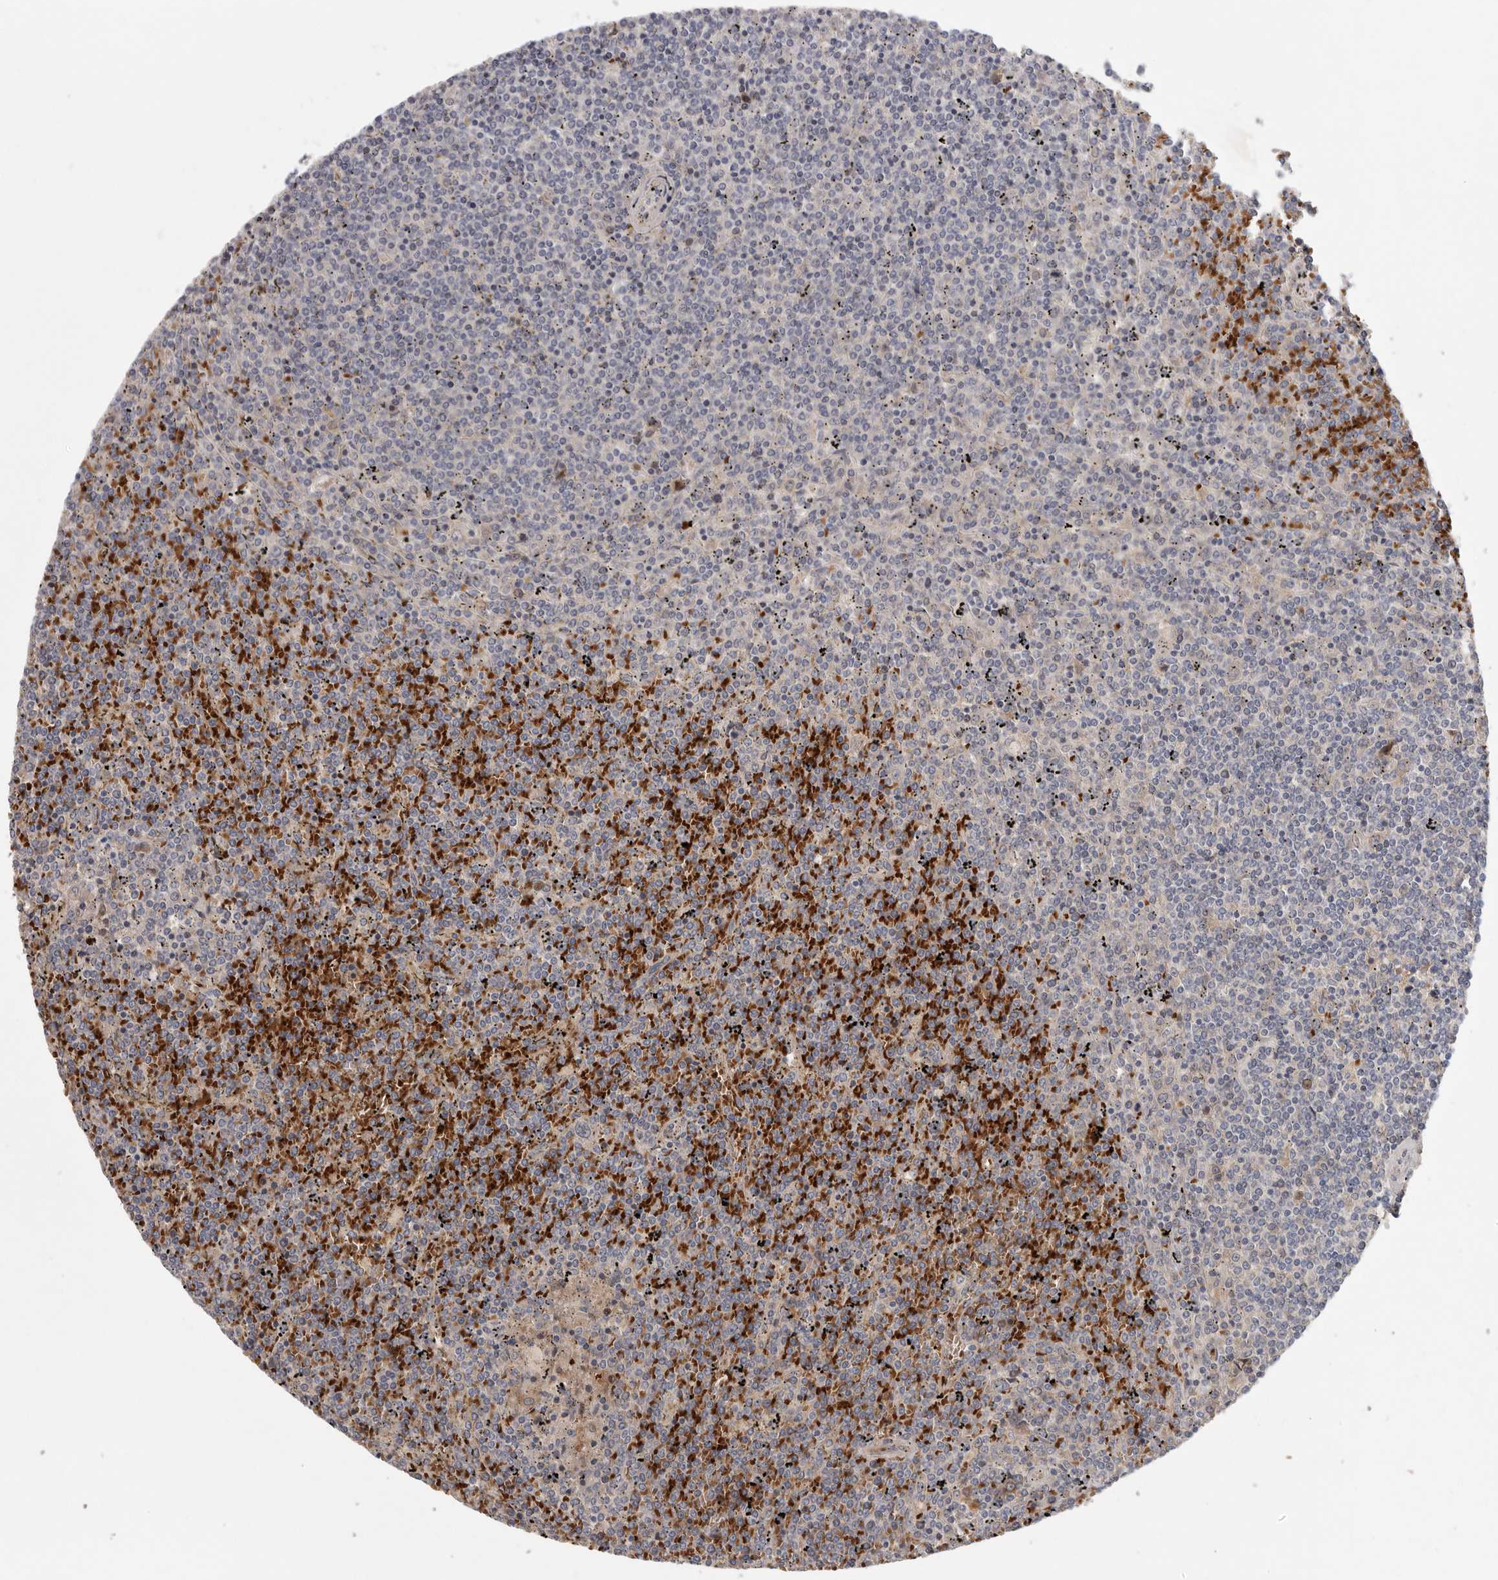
{"staining": {"intensity": "negative", "quantity": "none", "location": "none"}, "tissue": "lymphoma", "cell_type": "Tumor cells", "image_type": "cancer", "snomed": [{"axis": "morphology", "description": "Malignant lymphoma, non-Hodgkin's type, Low grade"}, {"axis": "topography", "description": "Spleen"}], "caption": "An image of human low-grade malignant lymphoma, non-Hodgkin's type is negative for staining in tumor cells.", "gene": "CFAP298", "patient": {"sex": "female", "age": 19}}